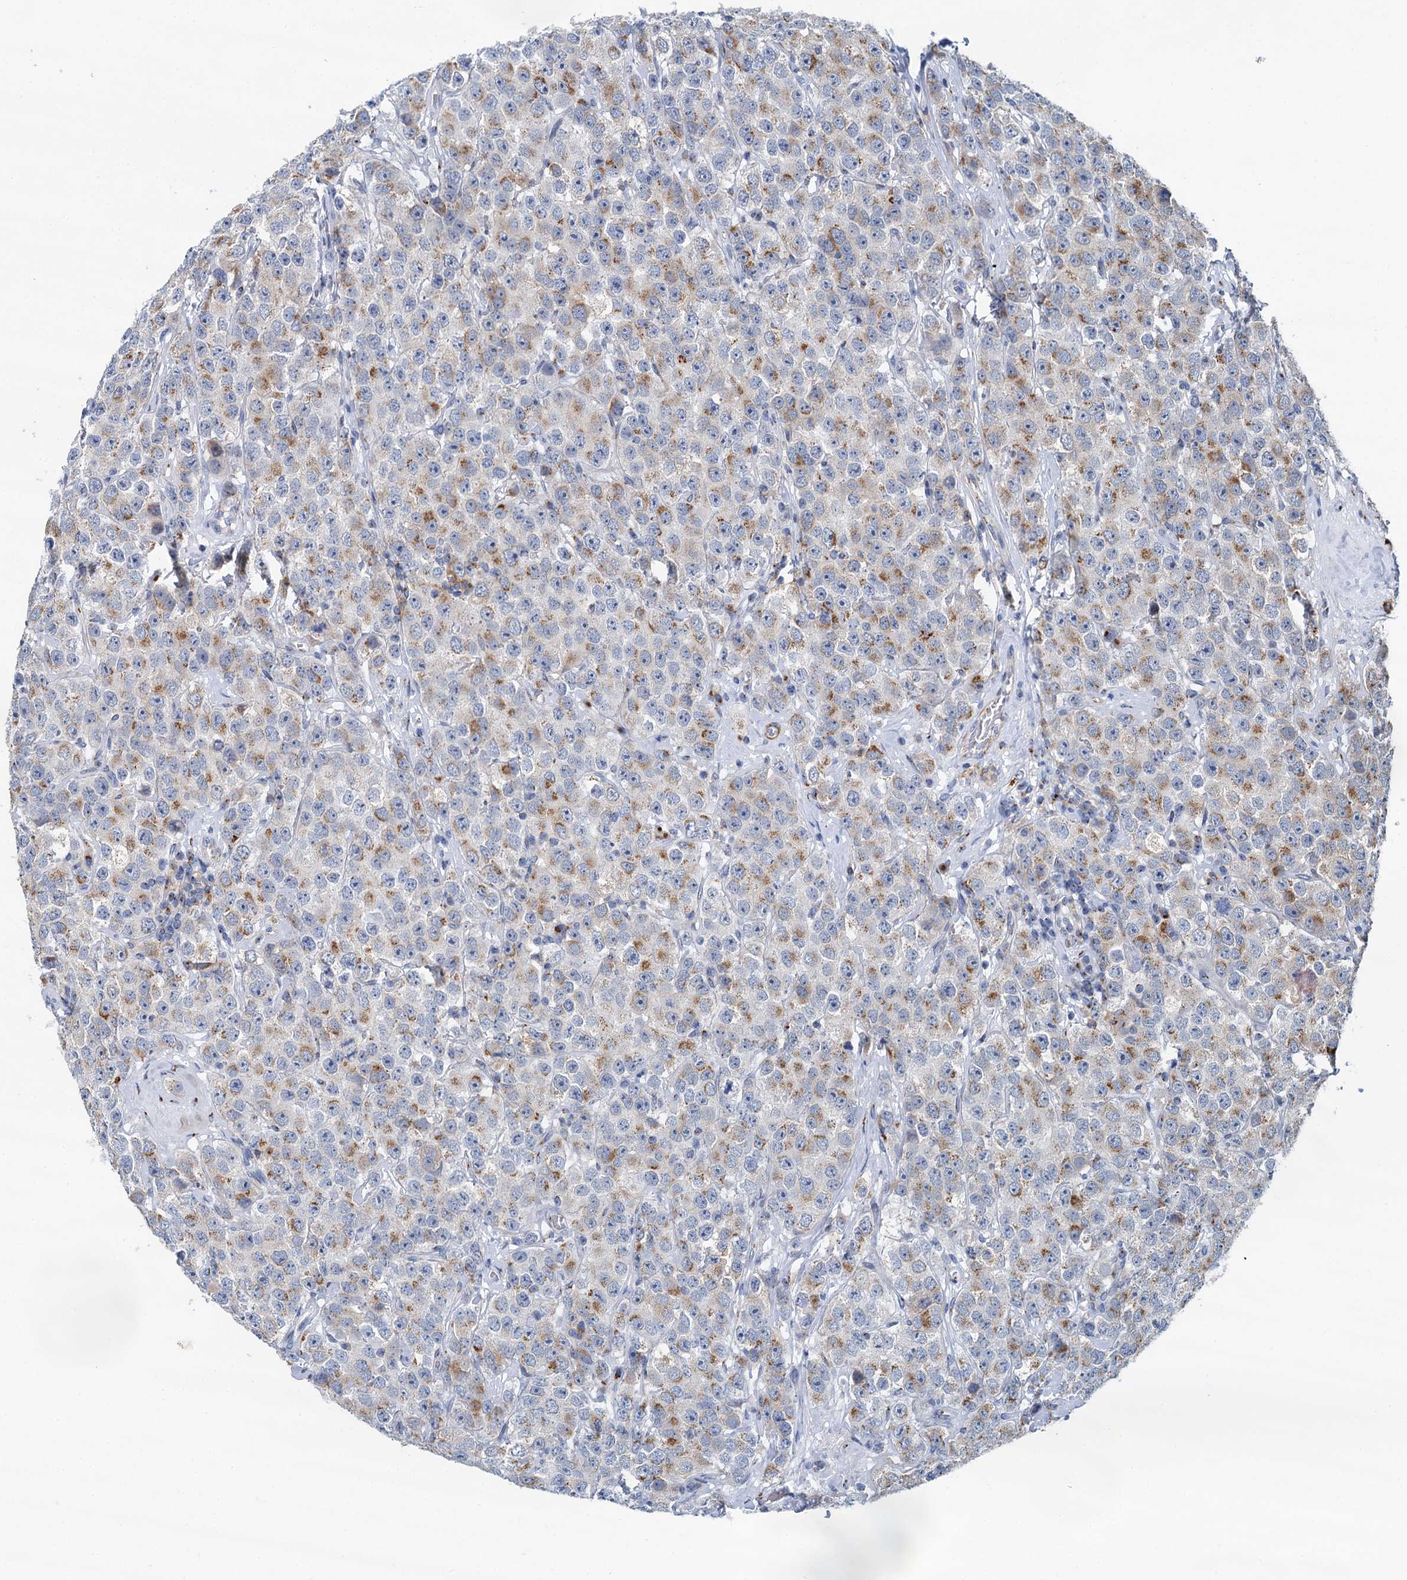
{"staining": {"intensity": "moderate", "quantity": "25%-75%", "location": "cytoplasmic/membranous"}, "tissue": "testis cancer", "cell_type": "Tumor cells", "image_type": "cancer", "snomed": [{"axis": "morphology", "description": "Seminoma, NOS"}, {"axis": "topography", "description": "Testis"}], "caption": "Human testis seminoma stained for a protein (brown) exhibits moderate cytoplasmic/membranous positive staining in approximately 25%-75% of tumor cells.", "gene": "BET1L", "patient": {"sex": "male", "age": 28}}